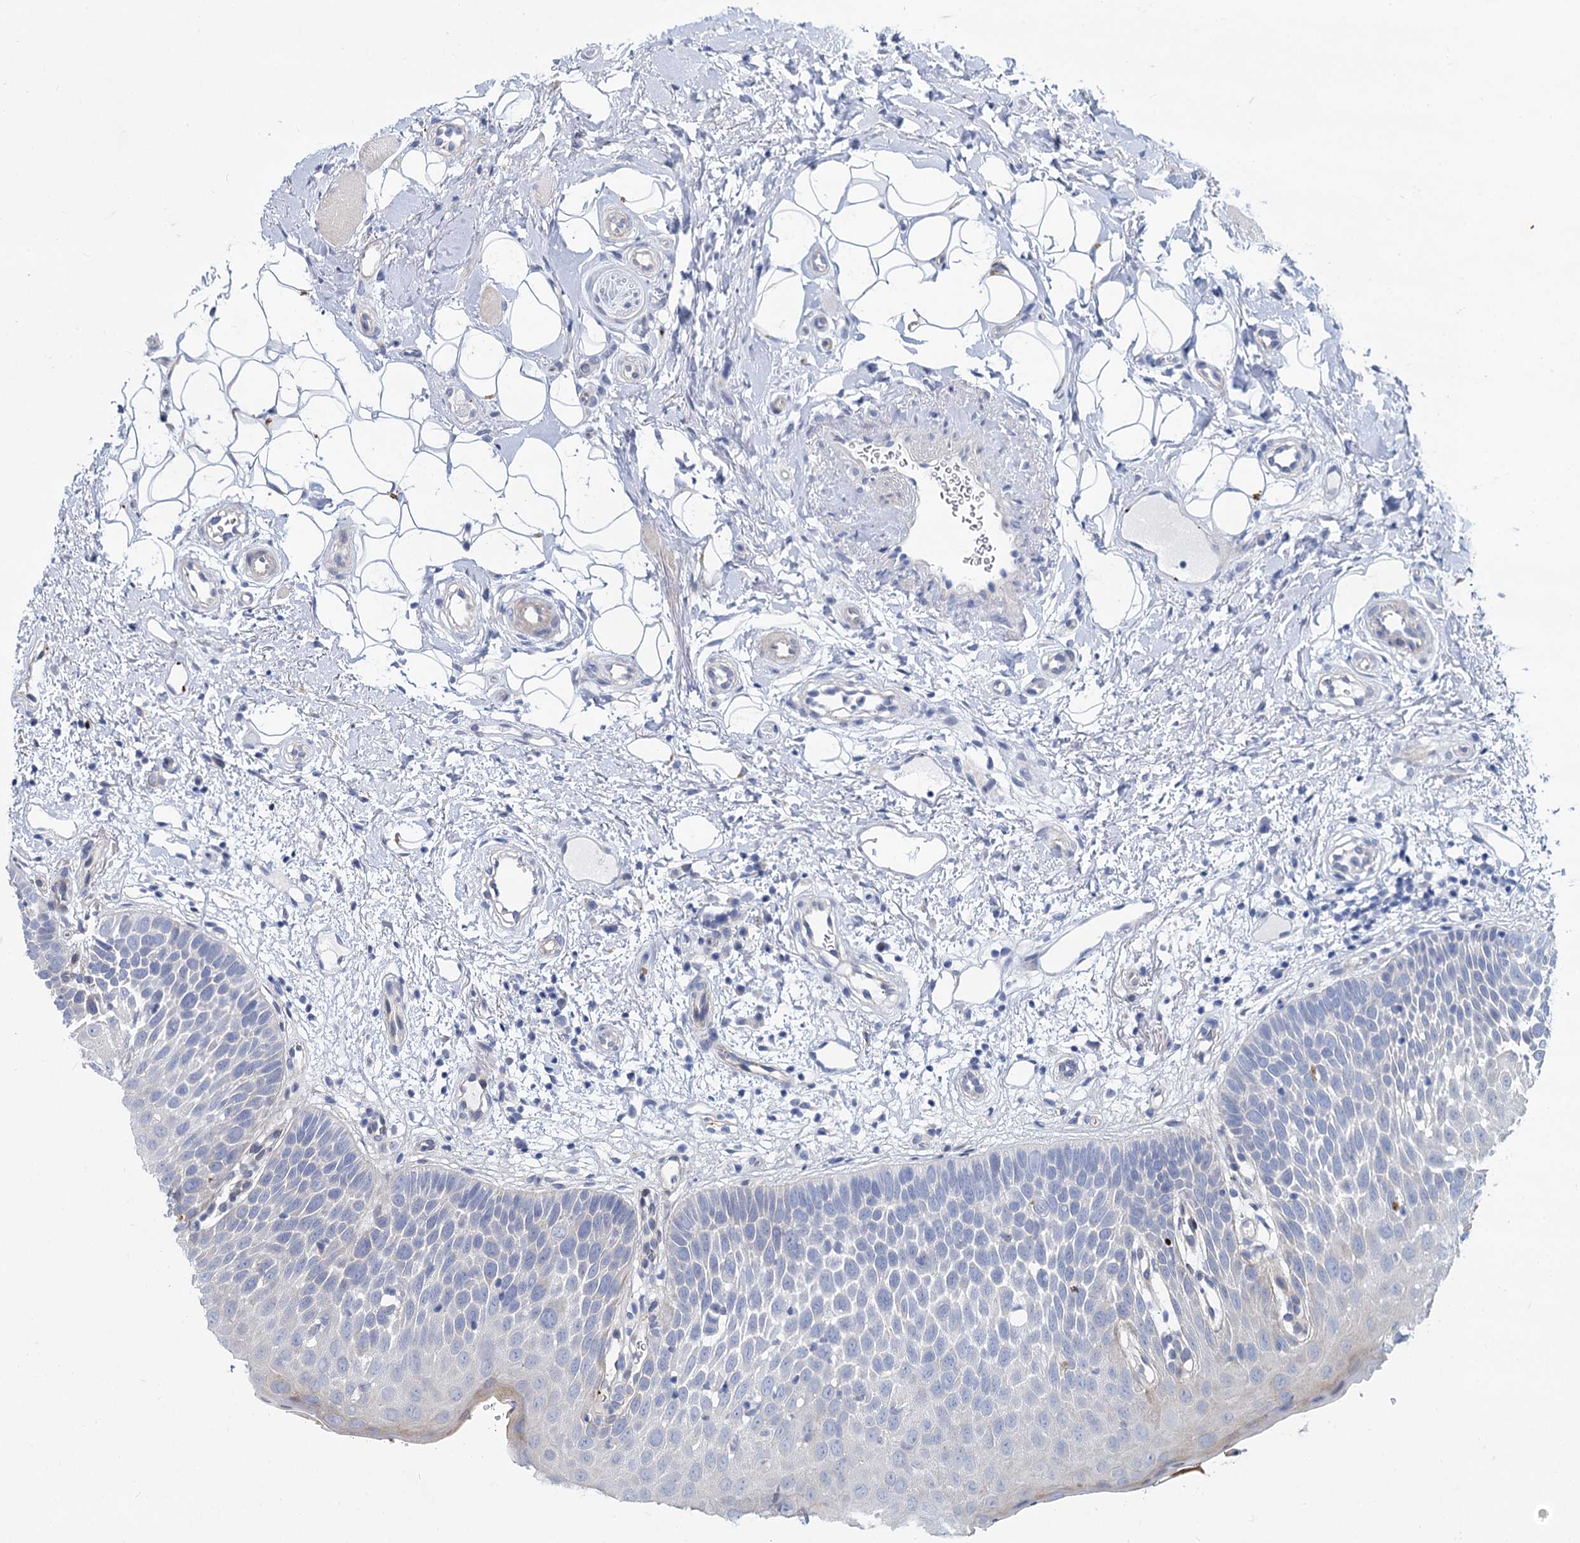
{"staining": {"intensity": "negative", "quantity": "none", "location": "none"}, "tissue": "oral mucosa", "cell_type": "Squamous epithelial cells", "image_type": "normal", "snomed": [{"axis": "morphology", "description": "No evidence of malignacy"}, {"axis": "topography", "description": "Oral tissue"}, {"axis": "topography", "description": "Head-Neck"}], "caption": "The micrograph reveals no staining of squamous epithelial cells in unremarkable oral mucosa.", "gene": "TRIM77", "patient": {"sex": "male", "age": 68}}